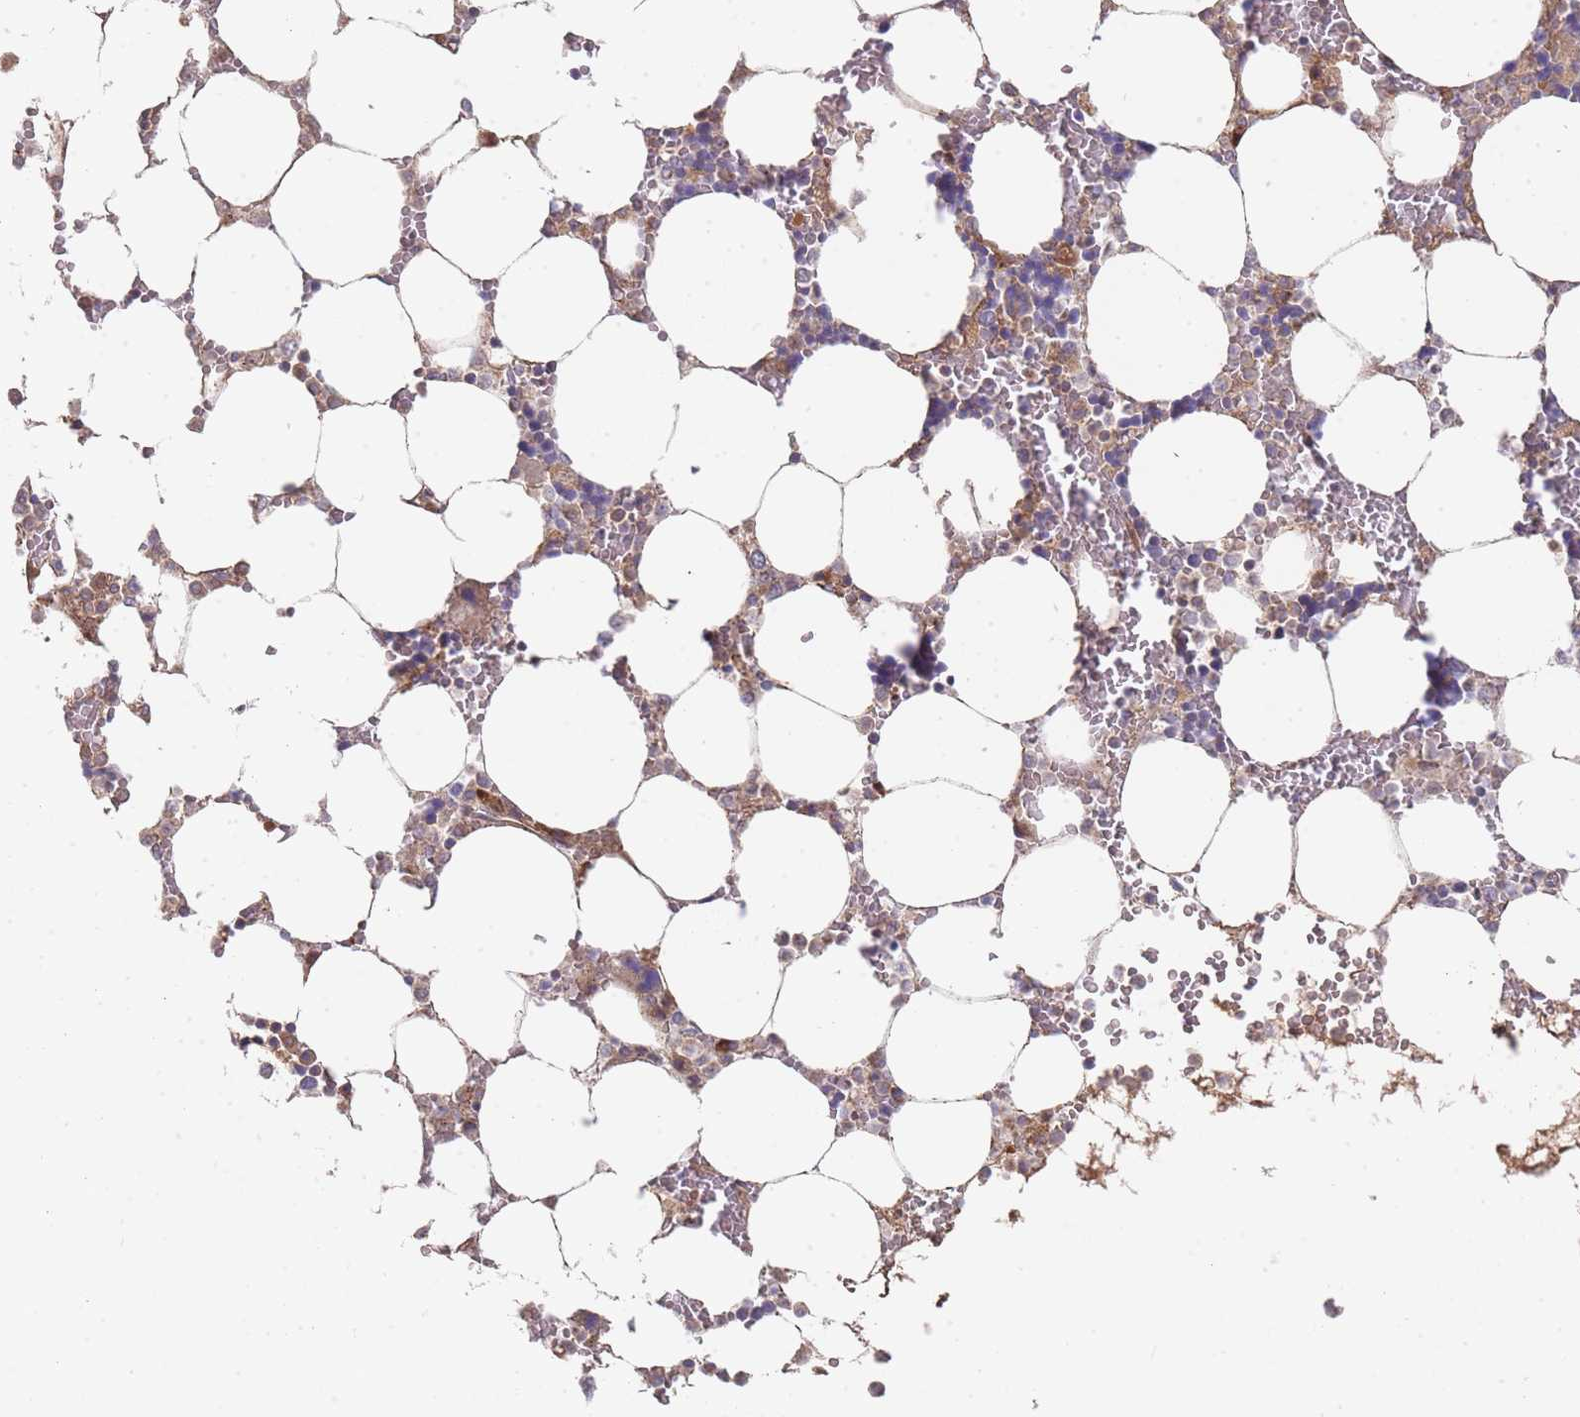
{"staining": {"intensity": "moderate", "quantity": "<25%", "location": "cytoplasmic/membranous"}, "tissue": "bone marrow", "cell_type": "Hematopoietic cells", "image_type": "normal", "snomed": [{"axis": "morphology", "description": "Normal tissue, NOS"}, {"axis": "topography", "description": "Bone marrow"}], "caption": "A histopathology image of bone marrow stained for a protein reveals moderate cytoplasmic/membranous brown staining in hematopoietic cells. Ihc stains the protein of interest in brown and the nuclei are stained blue.", "gene": "TRIM26", "patient": {"sex": "male", "age": 64}}